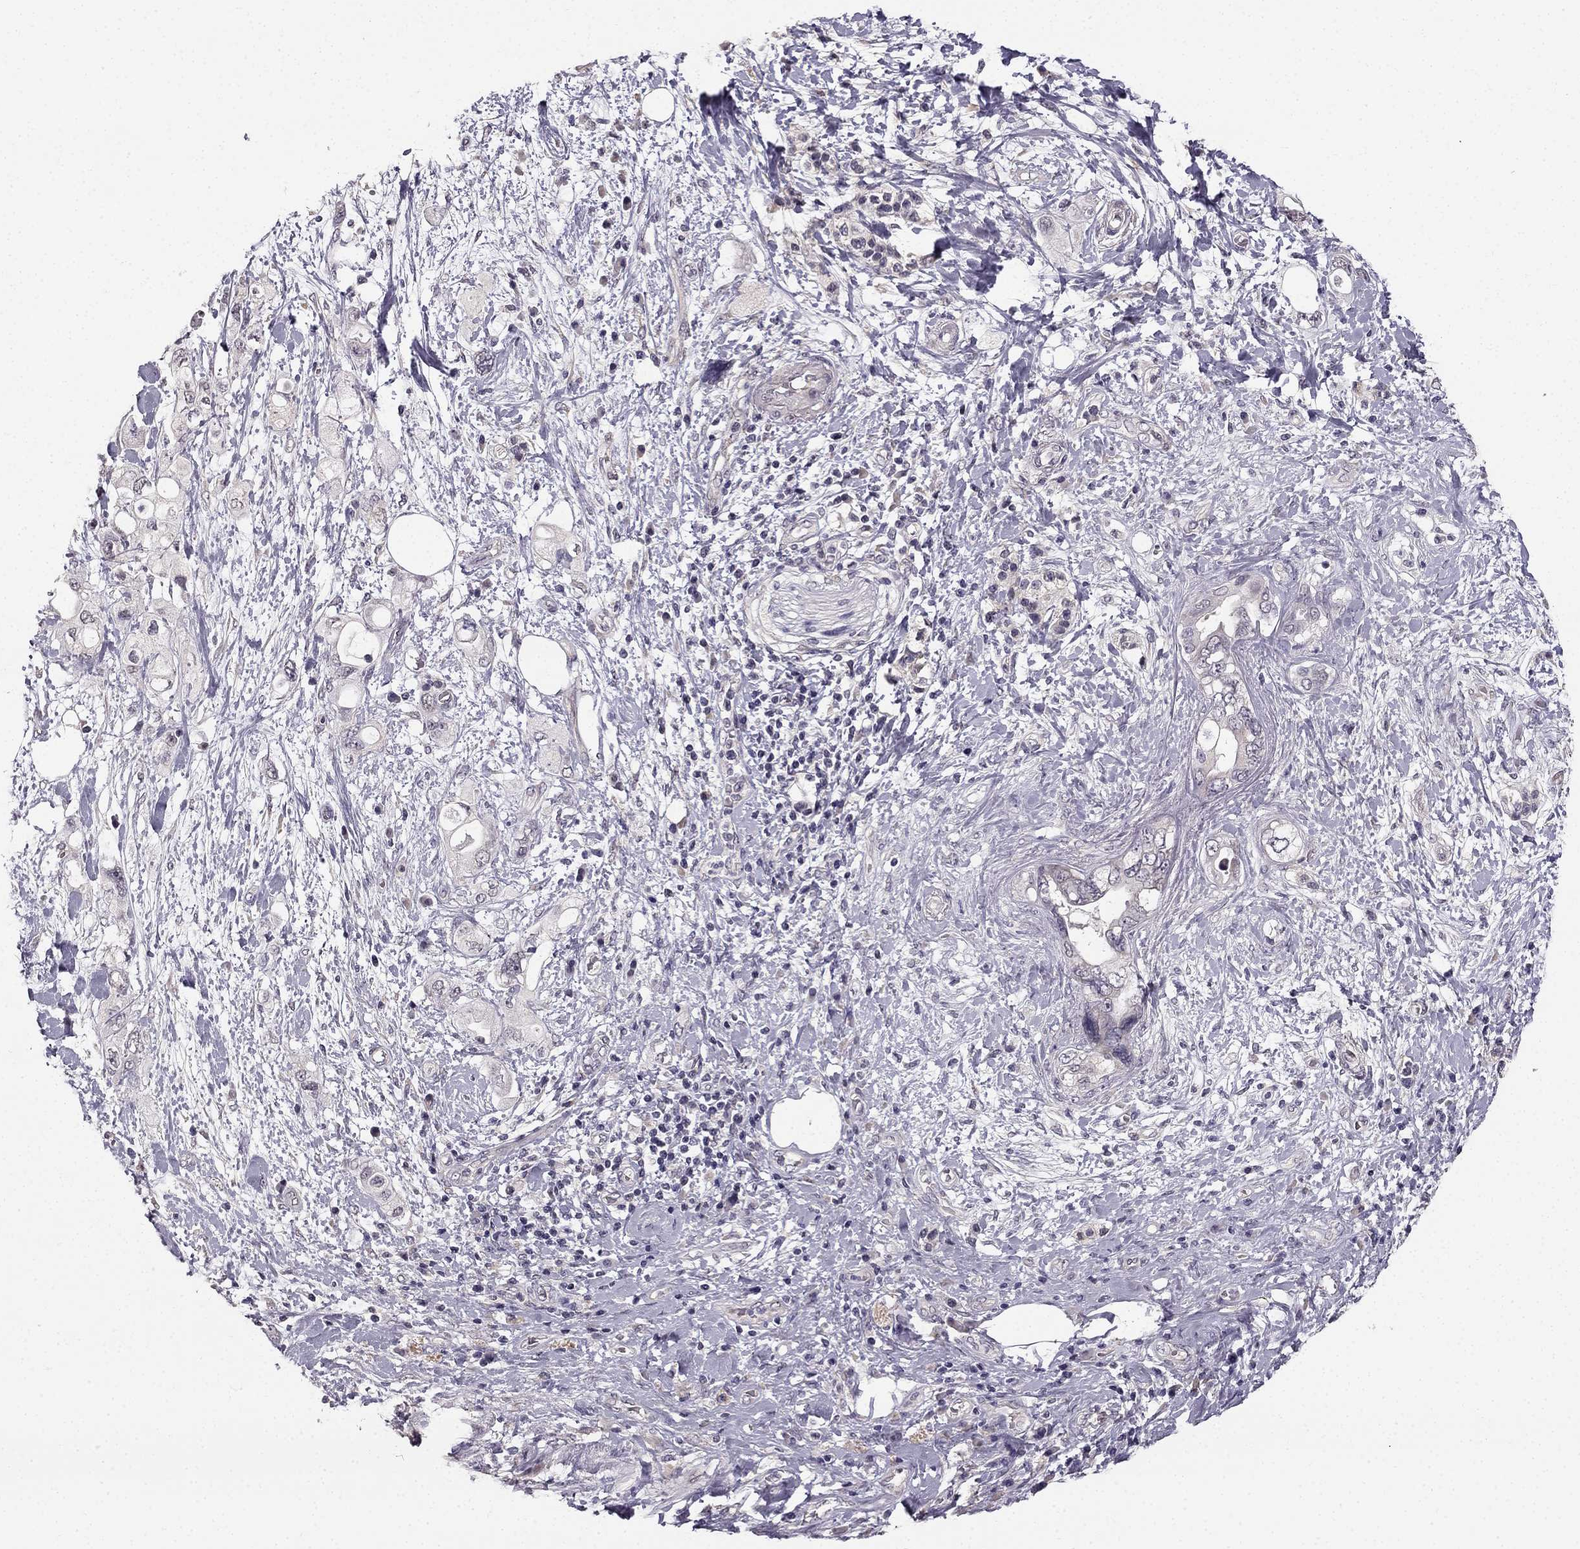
{"staining": {"intensity": "negative", "quantity": "none", "location": "none"}, "tissue": "pancreatic cancer", "cell_type": "Tumor cells", "image_type": "cancer", "snomed": [{"axis": "morphology", "description": "Adenocarcinoma, NOS"}, {"axis": "topography", "description": "Pancreas"}], "caption": "DAB (3,3'-diaminobenzidine) immunohistochemical staining of pancreatic adenocarcinoma demonstrates no significant expression in tumor cells.", "gene": "TSPYL5", "patient": {"sex": "female", "age": 56}}